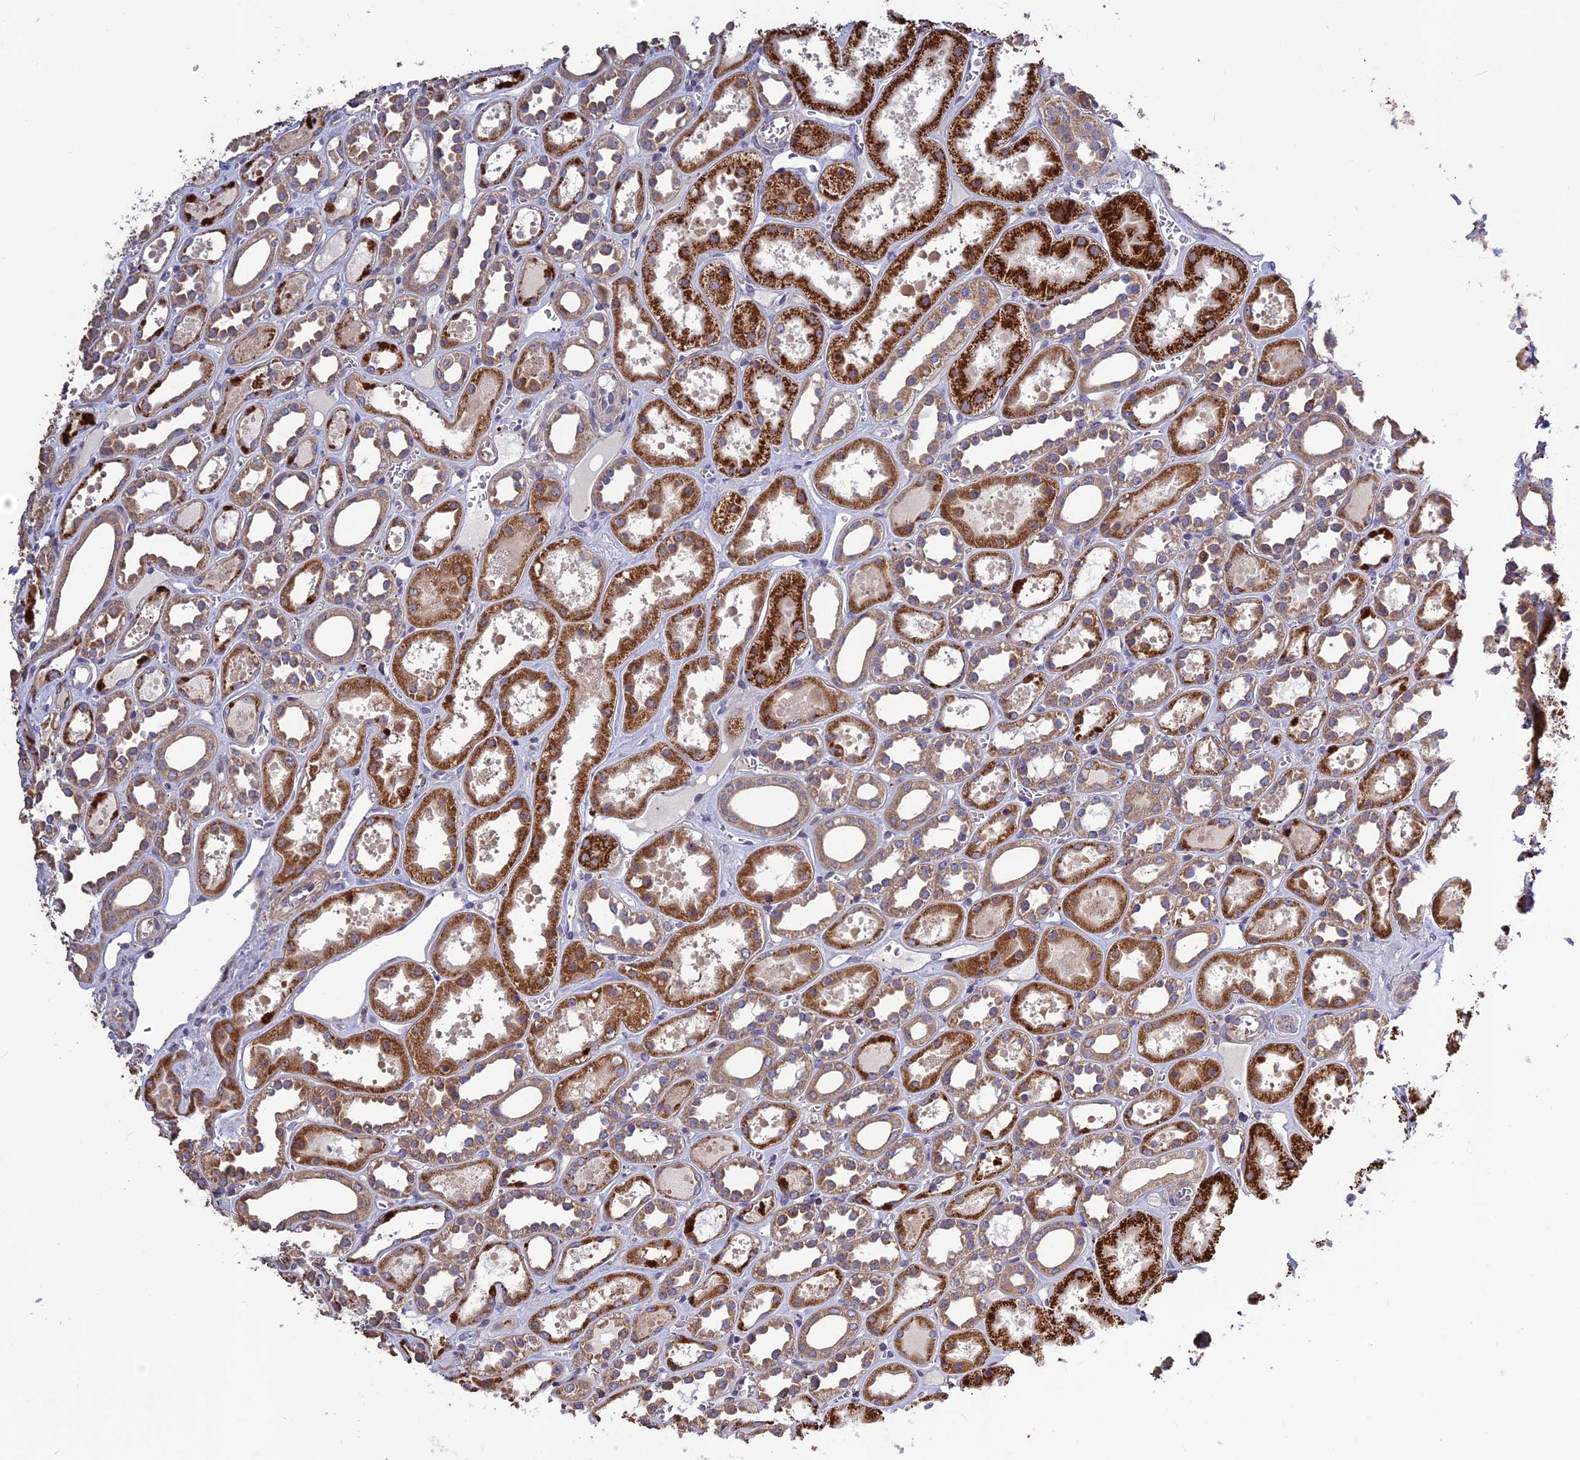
{"staining": {"intensity": "negative", "quantity": "none", "location": "none"}, "tissue": "kidney", "cell_type": "Cells in glomeruli", "image_type": "normal", "snomed": [{"axis": "morphology", "description": "Normal tissue, NOS"}, {"axis": "topography", "description": "Kidney"}], "caption": "This is an IHC micrograph of unremarkable human kidney. There is no positivity in cells in glomeruli.", "gene": "SPG21", "patient": {"sex": "female", "age": 41}}